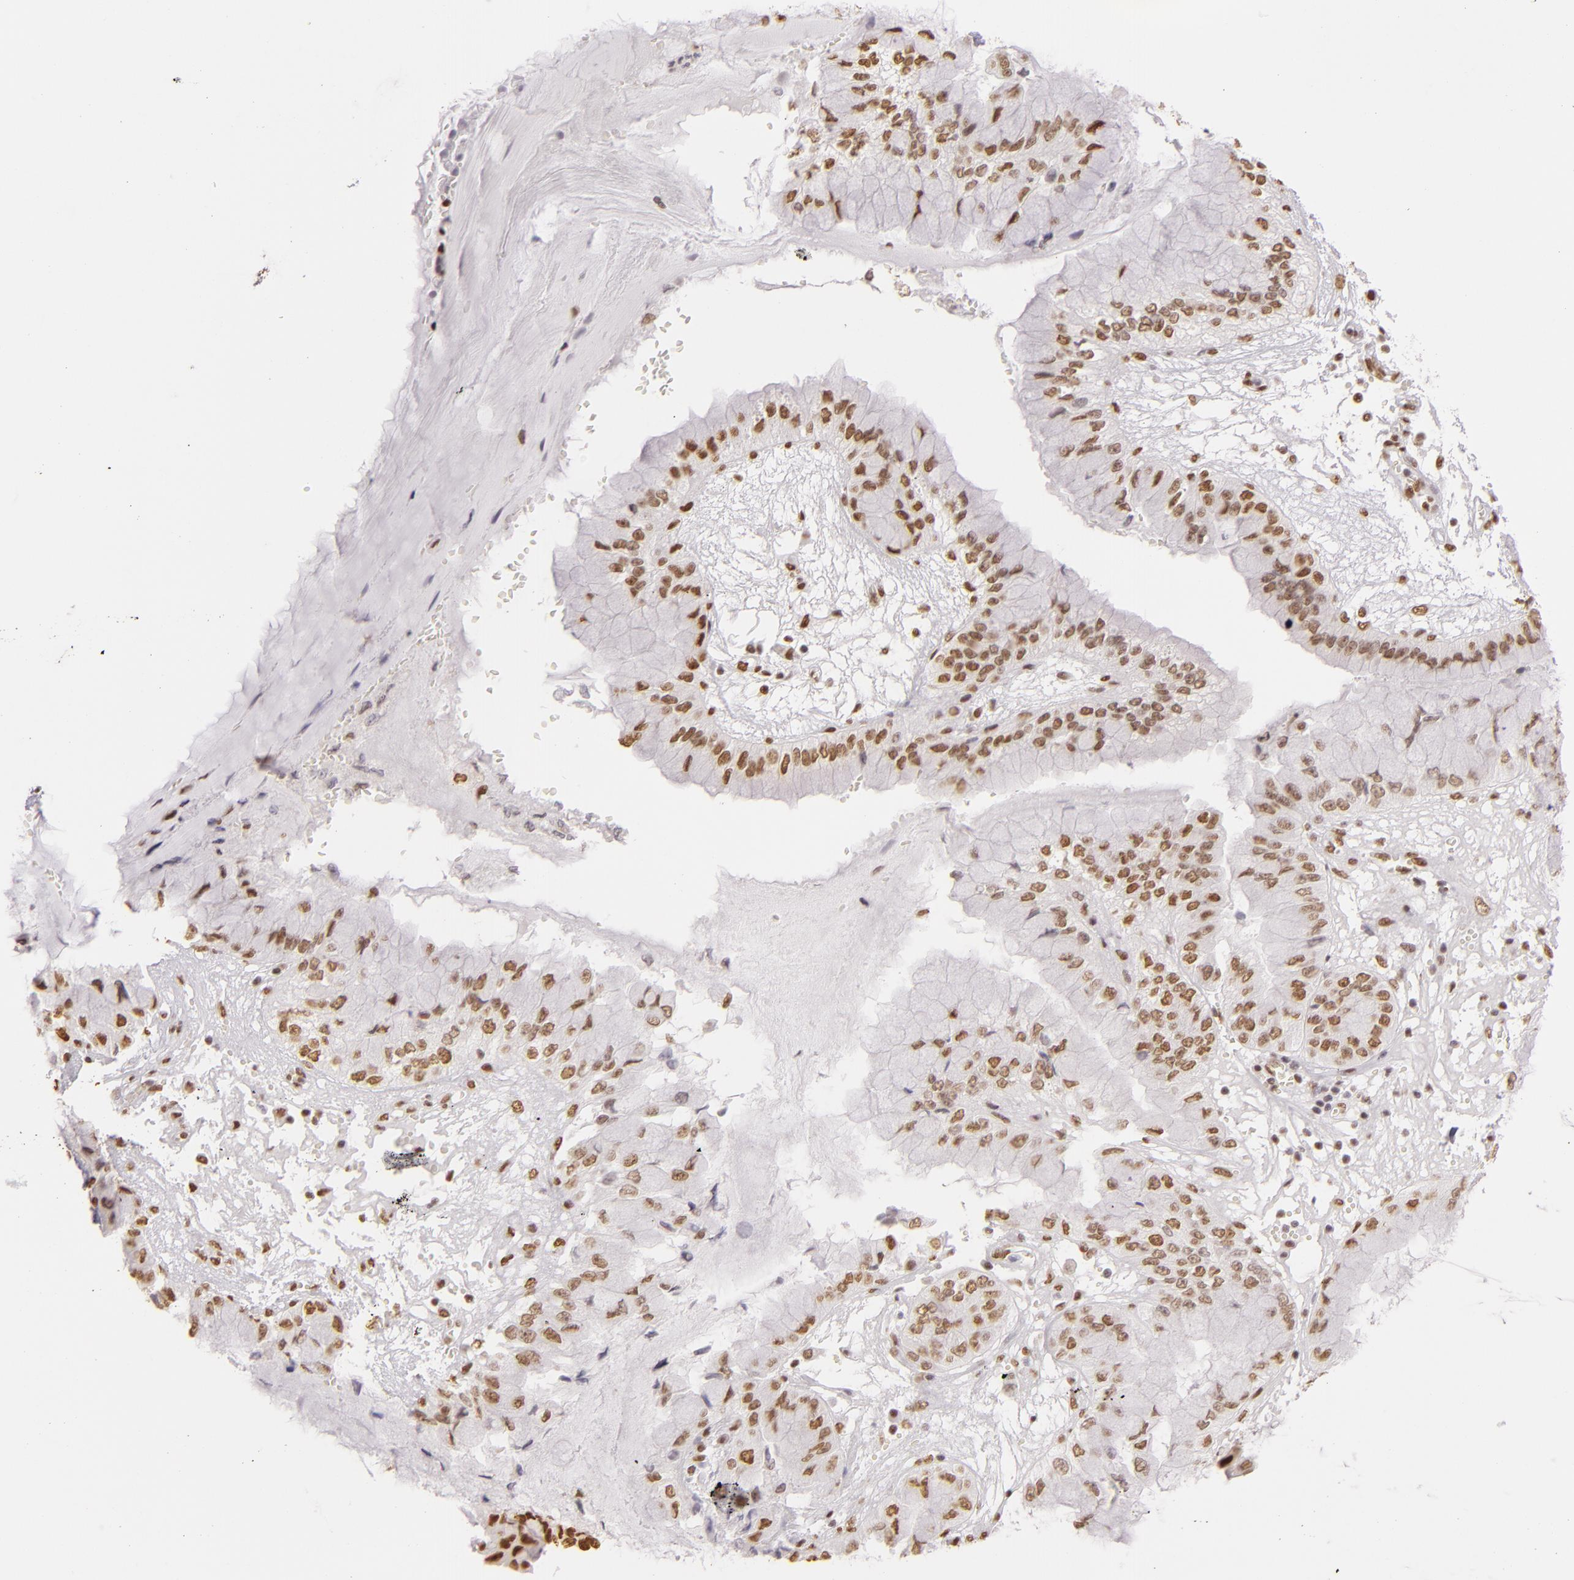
{"staining": {"intensity": "moderate", "quantity": "25%-75%", "location": "nuclear"}, "tissue": "liver cancer", "cell_type": "Tumor cells", "image_type": "cancer", "snomed": [{"axis": "morphology", "description": "Cholangiocarcinoma"}, {"axis": "topography", "description": "Liver"}], "caption": "High-magnification brightfield microscopy of liver cancer stained with DAB (brown) and counterstained with hematoxylin (blue). tumor cells exhibit moderate nuclear expression is present in about25%-75% of cells.", "gene": "PAPOLA", "patient": {"sex": "female", "age": 79}}